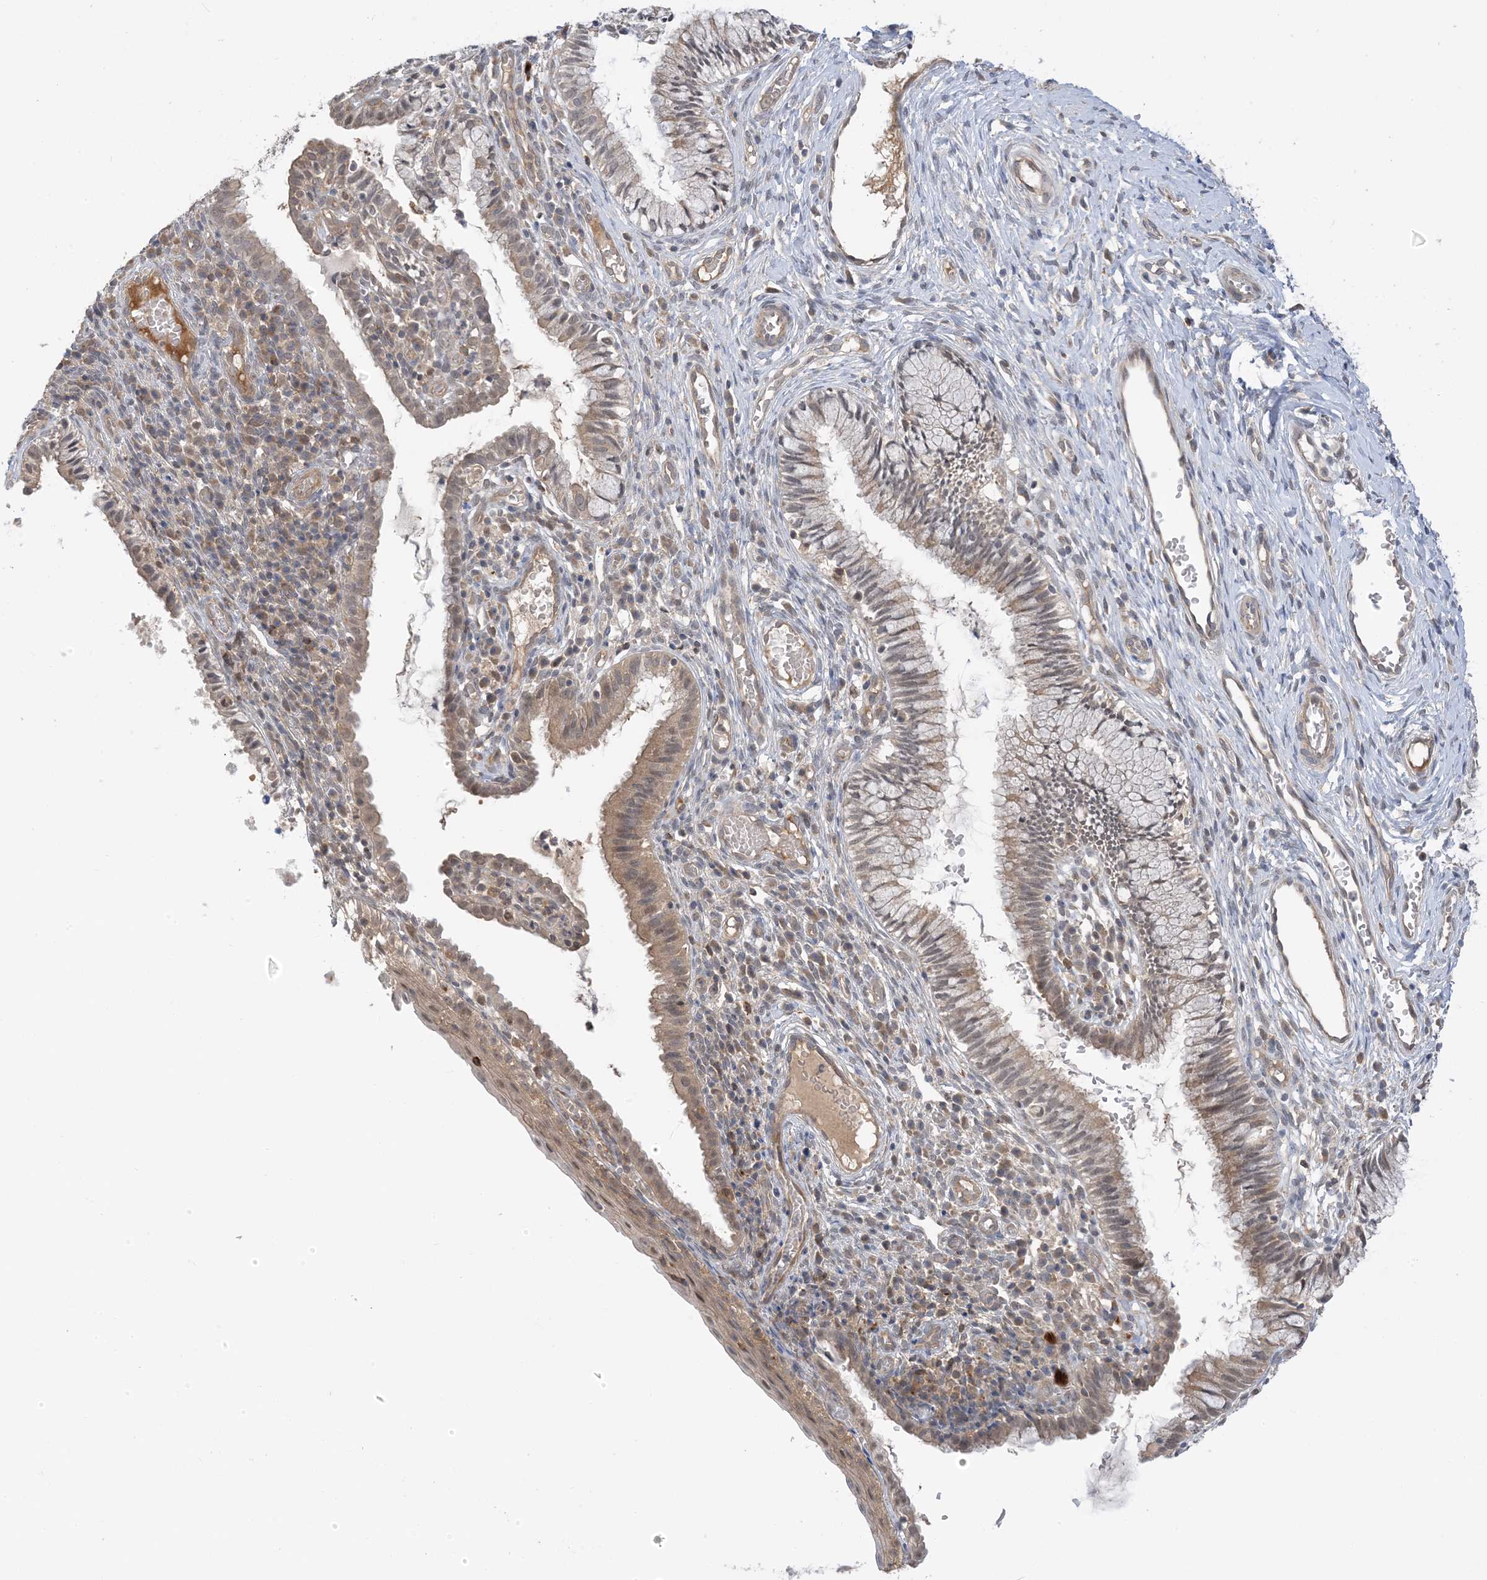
{"staining": {"intensity": "weak", "quantity": ">75%", "location": "cytoplasmic/membranous"}, "tissue": "cervix", "cell_type": "Glandular cells", "image_type": "normal", "snomed": [{"axis": "morphology", "description": "Normal tissue, NOS"}, {"axis": "topography", "description": "Cervix"}], "caption": "This histopathology image exhibits immunohistochemistry staining of benign human cervix, with low weak cytoplasmic/membranous expression in approximately >75% of glandular cells.", "gene": "WDR26", "patient": {"sex": "female", "age": 27}}